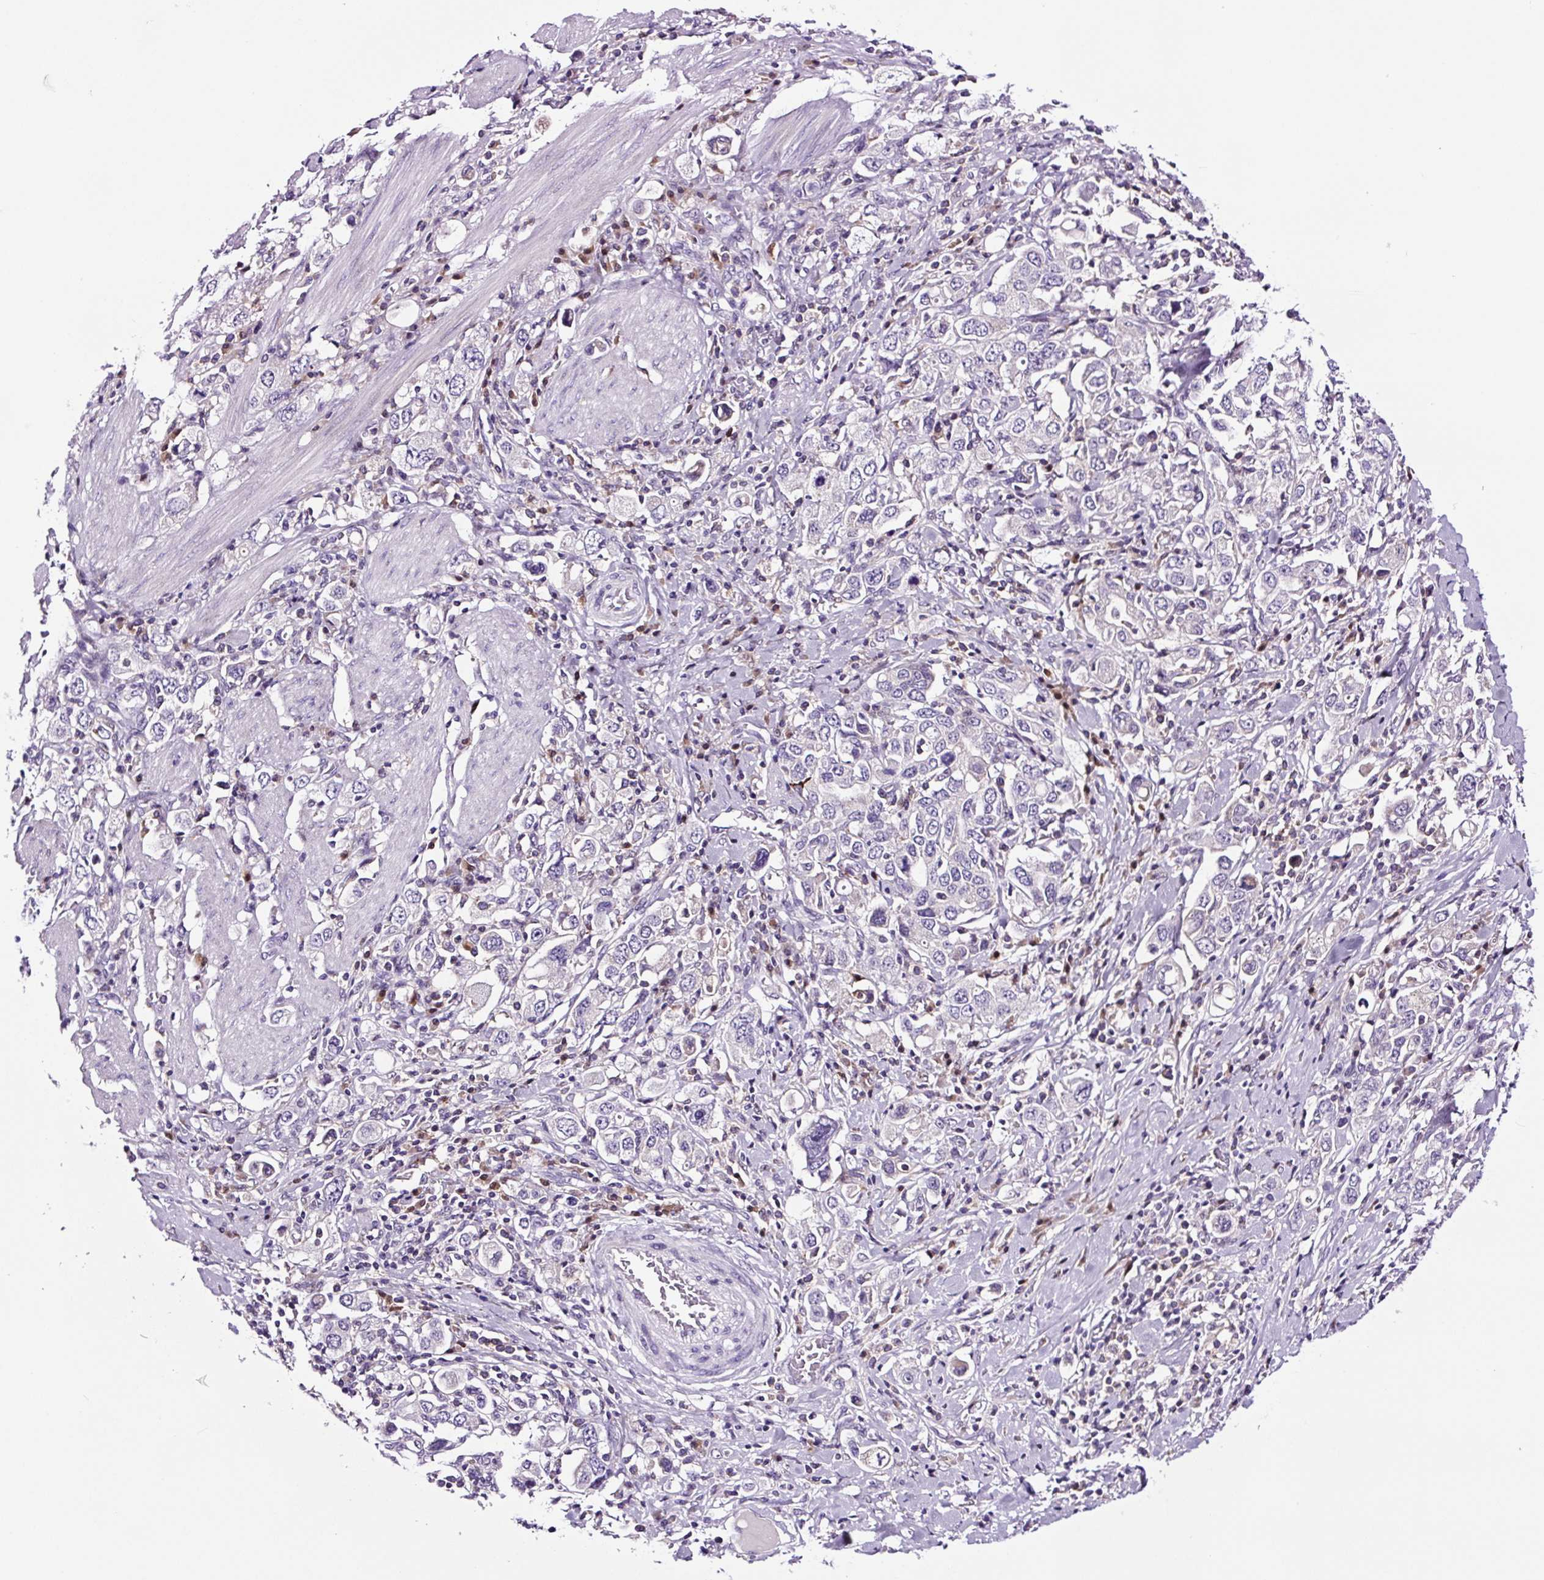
{"staining": {"intensity": "negative", "quantity": "none", "location": "none"}, "tissue": "stomach cancer", "cell_type": "Tumor cells", "image_type": "cancer", "snomed": [{"axis": "morphology", "description": "Adenocarcinoma, NOS"}, {"axis": "topography", "description": "Stomach, upper"}], "caption": "Immunohistochemistry (IHC) histopathology image of human stomach adenocarcinoma stained for a protein (brown), which reveals no expression in tumor cells. (Stains: DAB IHC with hematoxylin counter stain, Microscopy: brightfield microscopy at high magnification).", "gene": "TAFA3", "patient": {"sex": "male", "age": 62}}